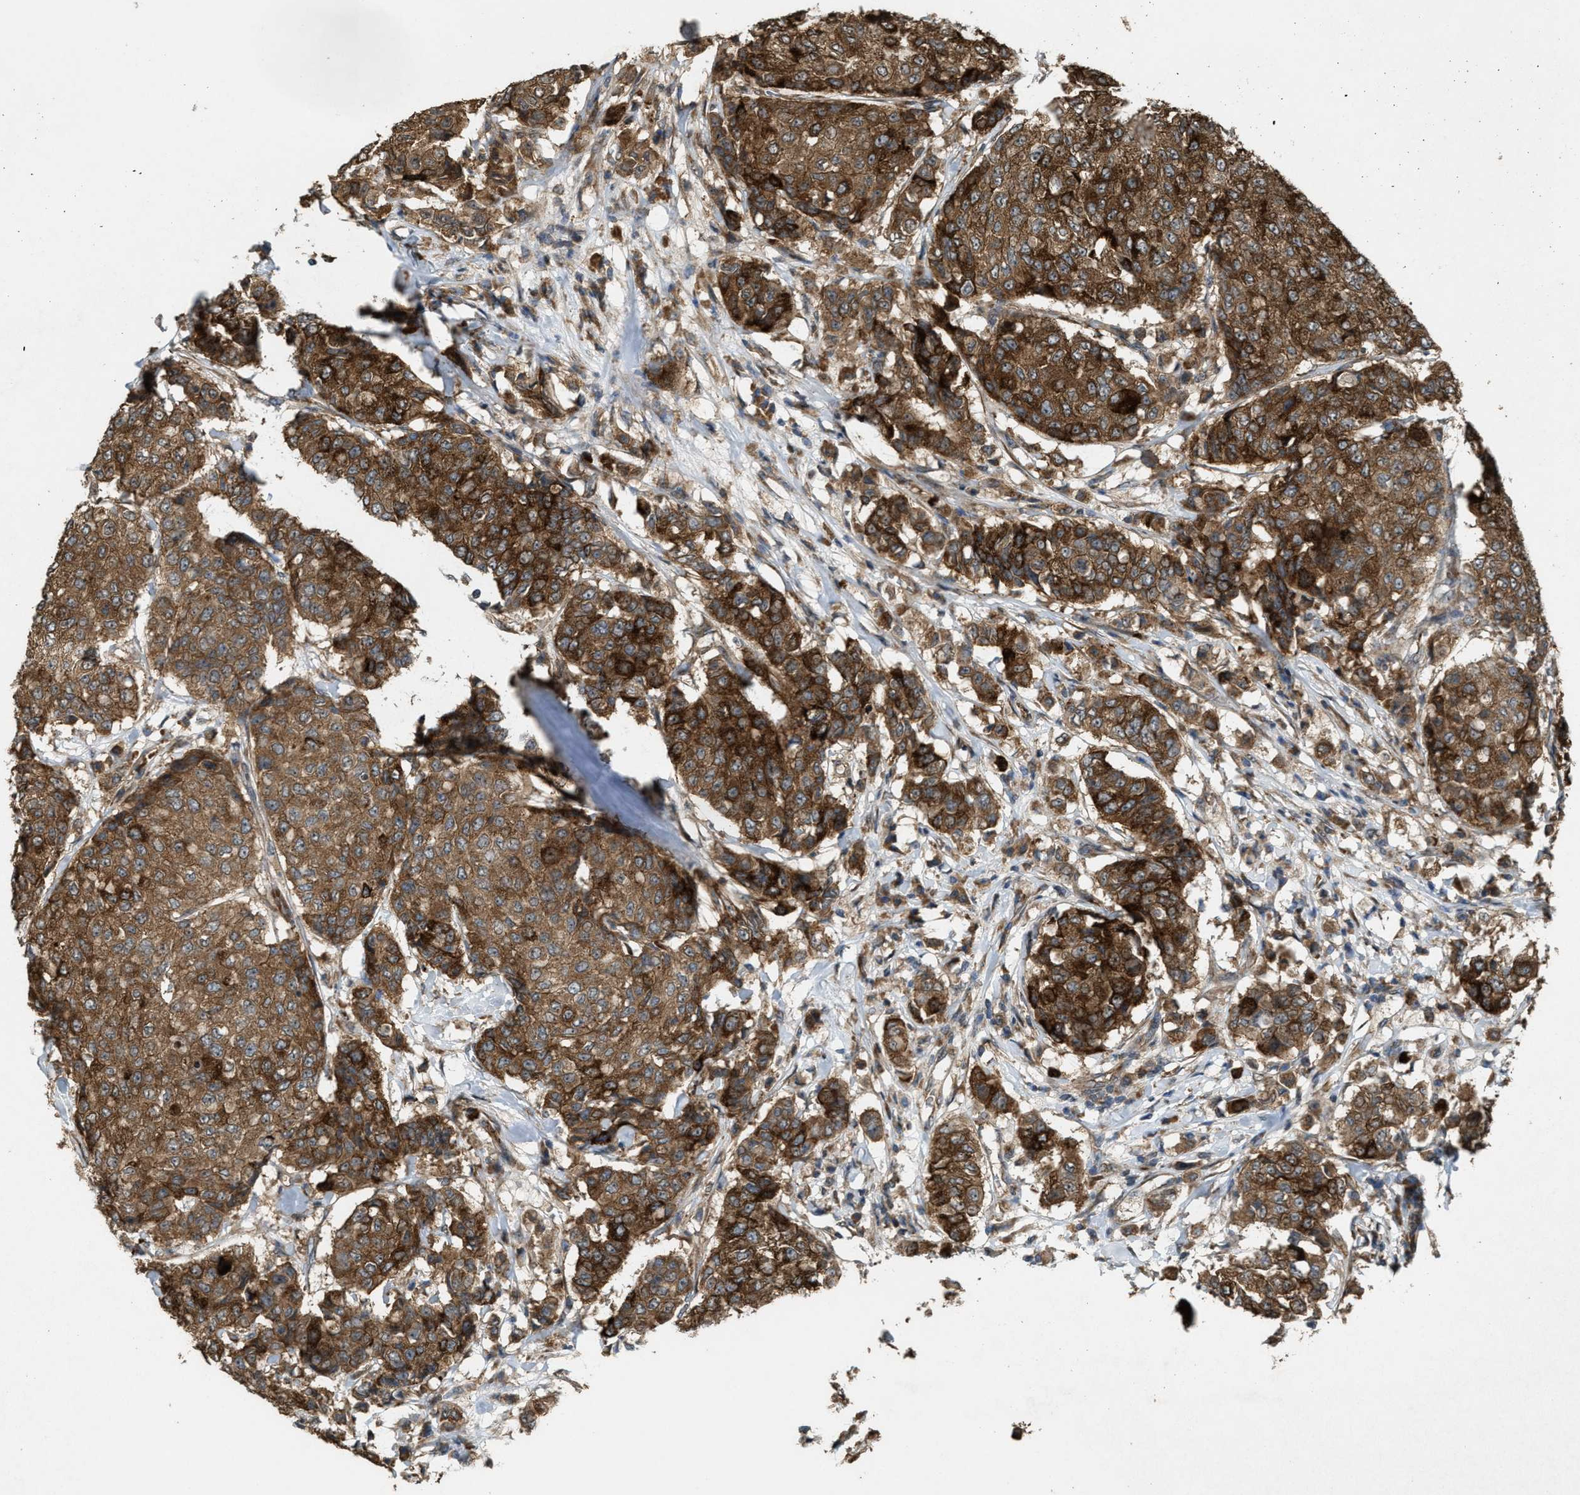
{"staining": {"intensity": "strong", "quantity": ">75%", "location": "cytoplasmic/membranous"}, "tissue": "breast cancer", "cell_type": "Tumor cells", "image_type": "cancer", "snomed": [{"axis": "morphology", "description": "Duct carcinoma"}, {"axis": "topography", "description": "Breast"}], "caption": "DAB immunohistochemical staining of breast intraductal carcinoma exhibits strong cytoplasmic/membranous protein positivity in about >75% of tumor cells.", "gene": "ARHGEF5", "patient": {"sex": "female", "age": 27}}